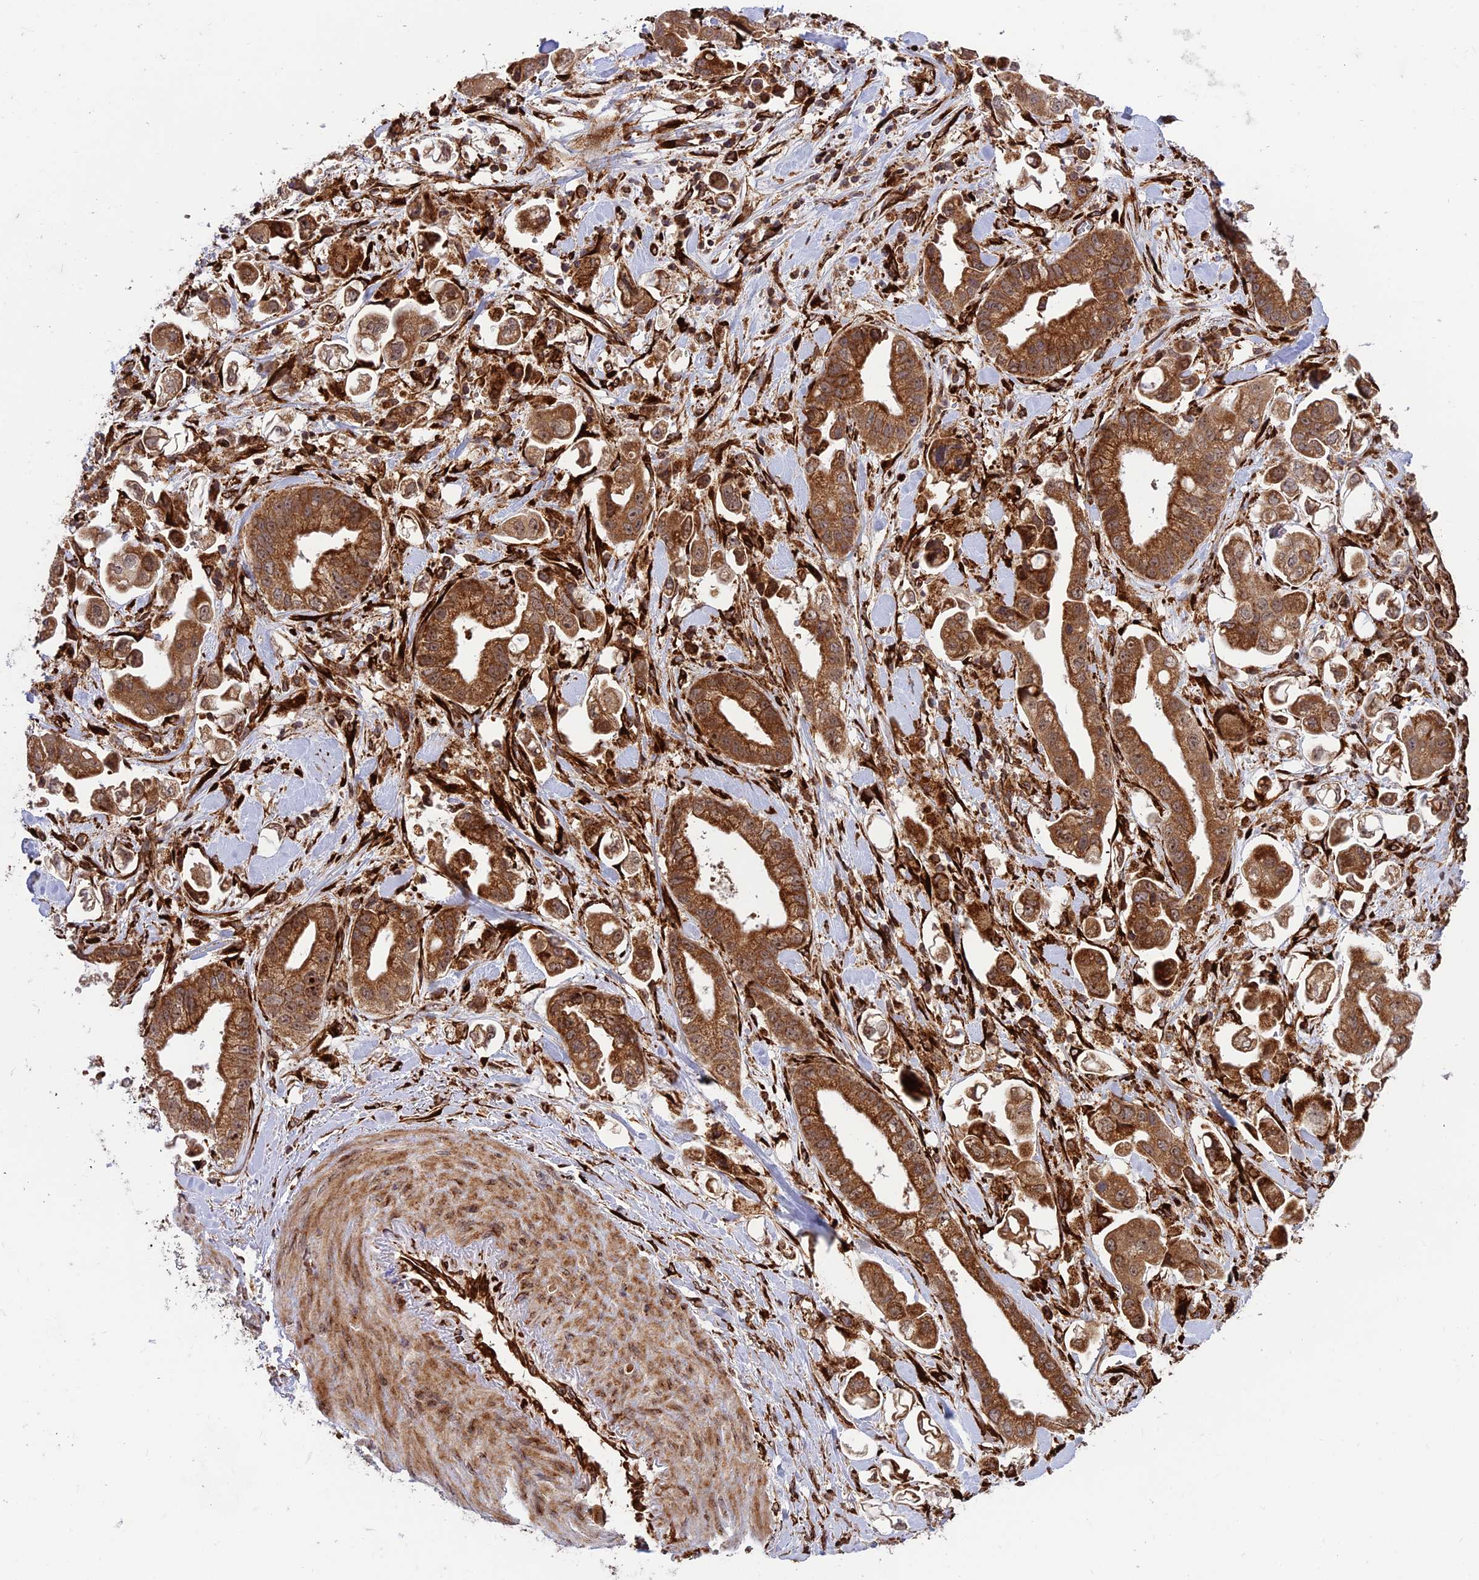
{"staining": {"intensity": "strong", "quantity": ">75%", "location": "cytoplasmic/membranous,nuclear"}, "tissue": "stomach cancer", "cell_type": "Tumor cells", "image_type": "cancer", "snomed": [{"axis": "morphology", "description": "Adenocarcinoma, NOS"}, {"axis": "topography", "description": "Stomach"}], "caption": "Stomach adenocarcinoma stained with DAB (3,3'-diaminobenzidine) IHC reveals high levels of strong cytoplasmic/membranous and nuclear expression in about >75% of tumor cells.", "gene": "CRTAP", "patient": {"sex": "male", "age": 62}}